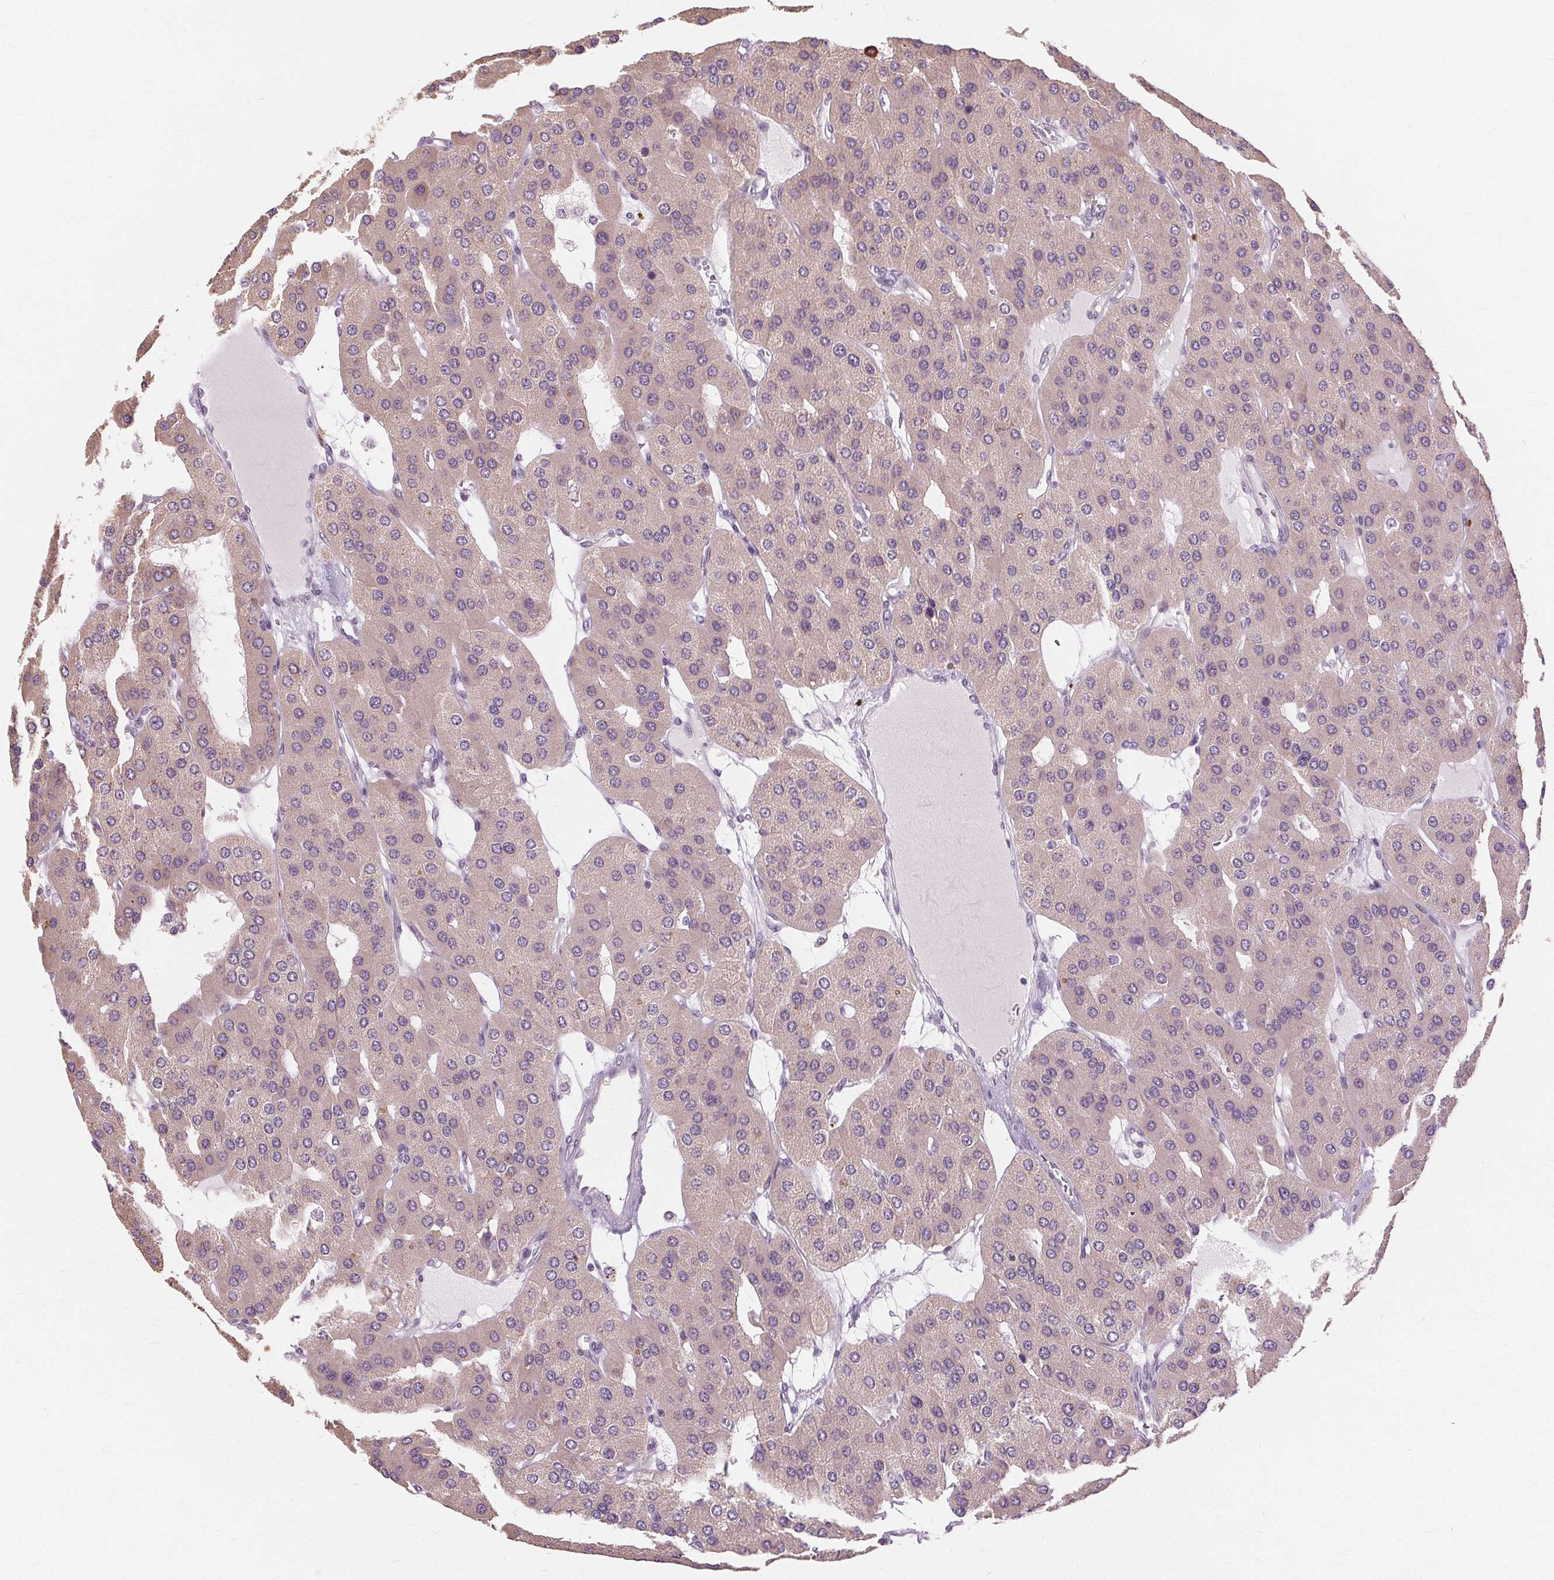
{"staining": {"intensity": "weak", "quantity": "<25%", "location": "cytoplasmic/membranous"}, "tissue": "parathyroid gland", "cell_type": "Glandular cells", "image_type": "normal", "snomed": [{"axis": "morphology", "description": "Normal tissue, NOS"}, {"axis": "morphology", "description": "Adenoma, NOS"}, {"axis": "topography", "description": "Parathyroid gland"}], "caption": "An immunohistochemistry micrograph of unremarkable parathyroid gland is shown. There is no staining in glandular cells of parathyroid gland.", "gene": "SIGLEC6", "patient": {"sex": "female", "age": 86}}